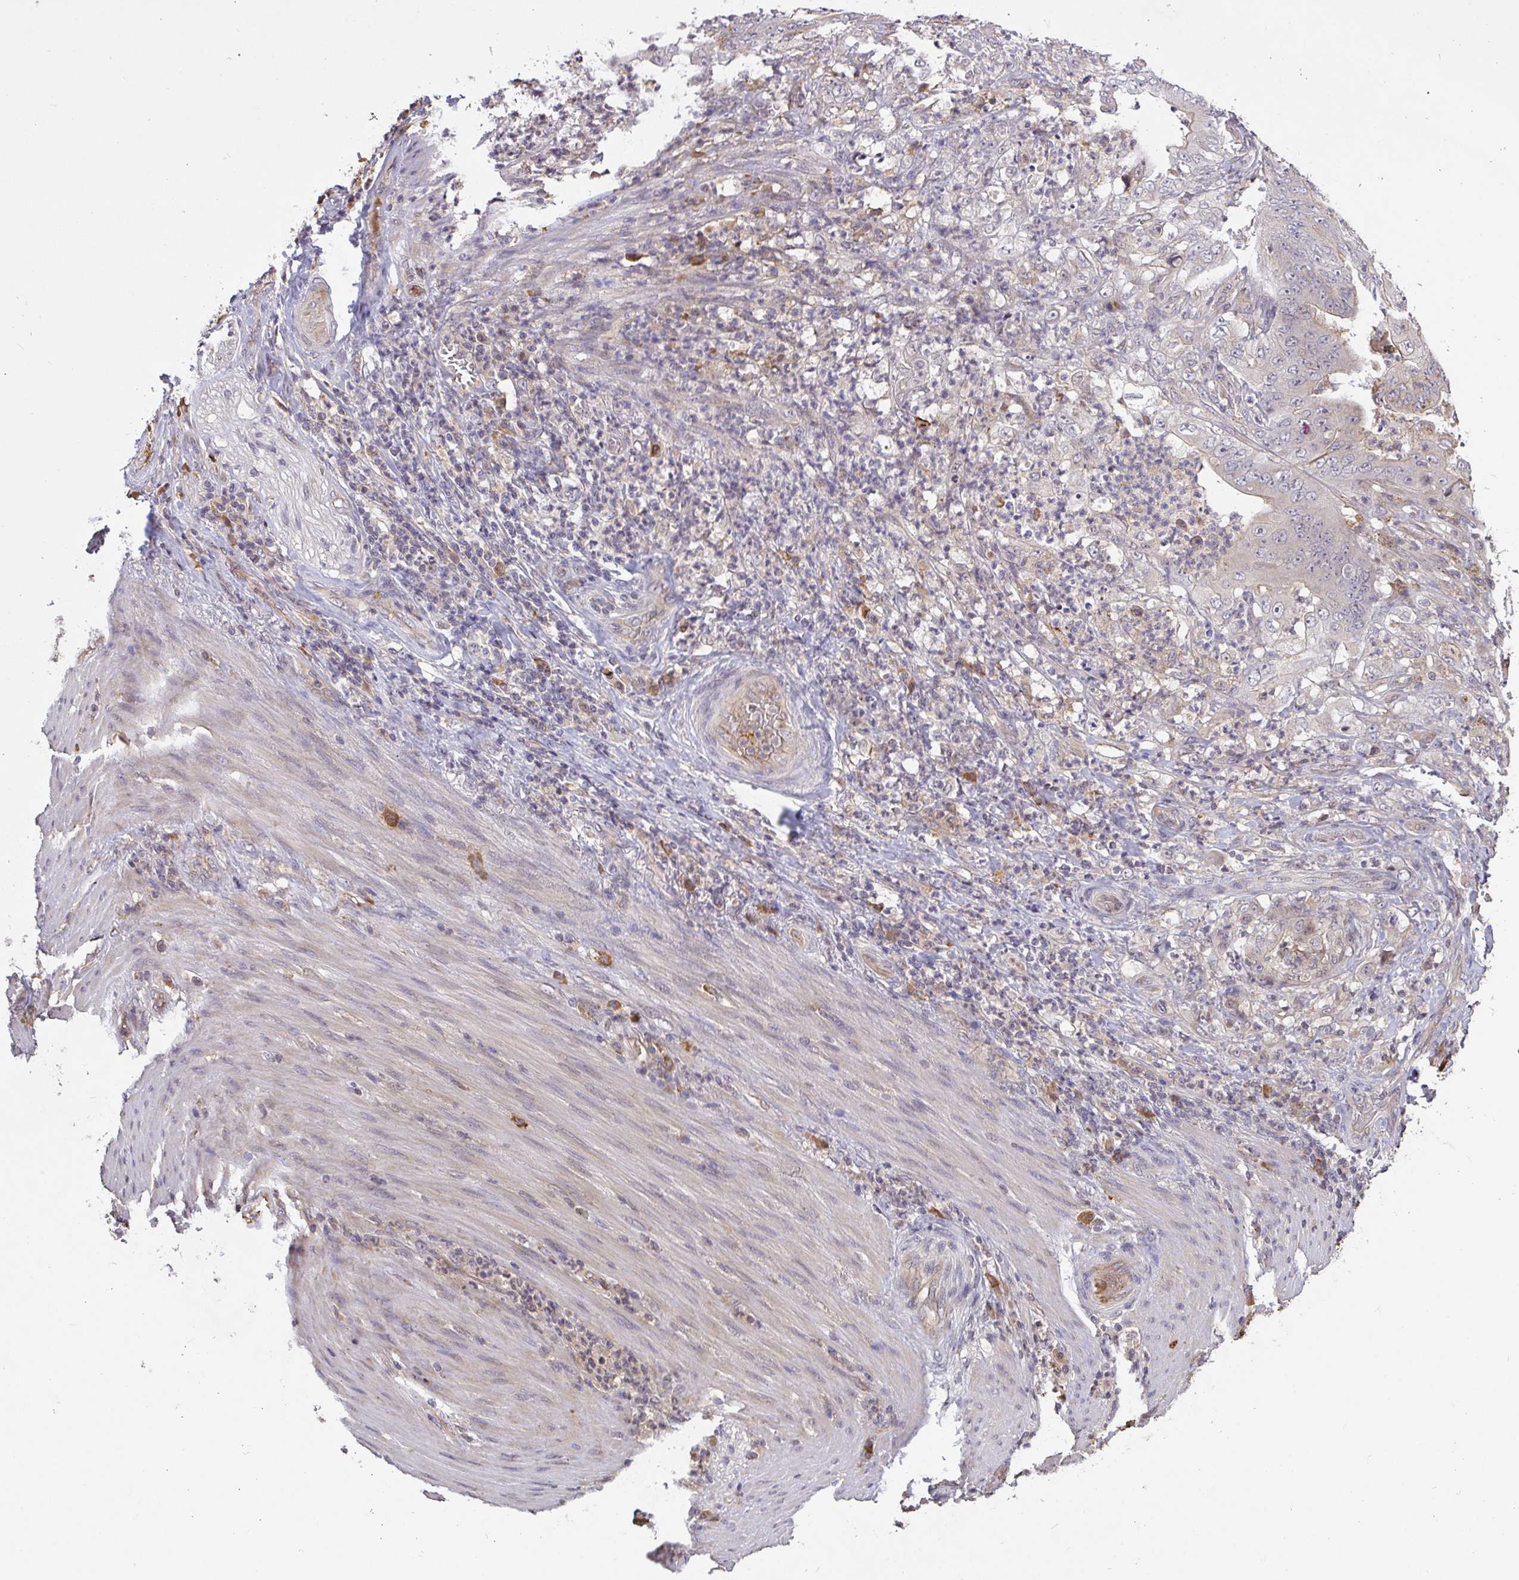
{"staining": {"intensity": "negative", "quantity": "none", "location": "none"}, "tissue": "stomach cancer", "cell_type": "Tumor cells", "image_type": "cancer", "snomed": [{"axis": "morphology", "description": "Adenocarcinoma, NOS"}, {"axis": "topography", "description": "Stomach"}], "caption": "There is no significant staining in tumor cells of stomach cancer.", "gene": "FCER1A", "patient": {"sex": "female", "age": 73}}